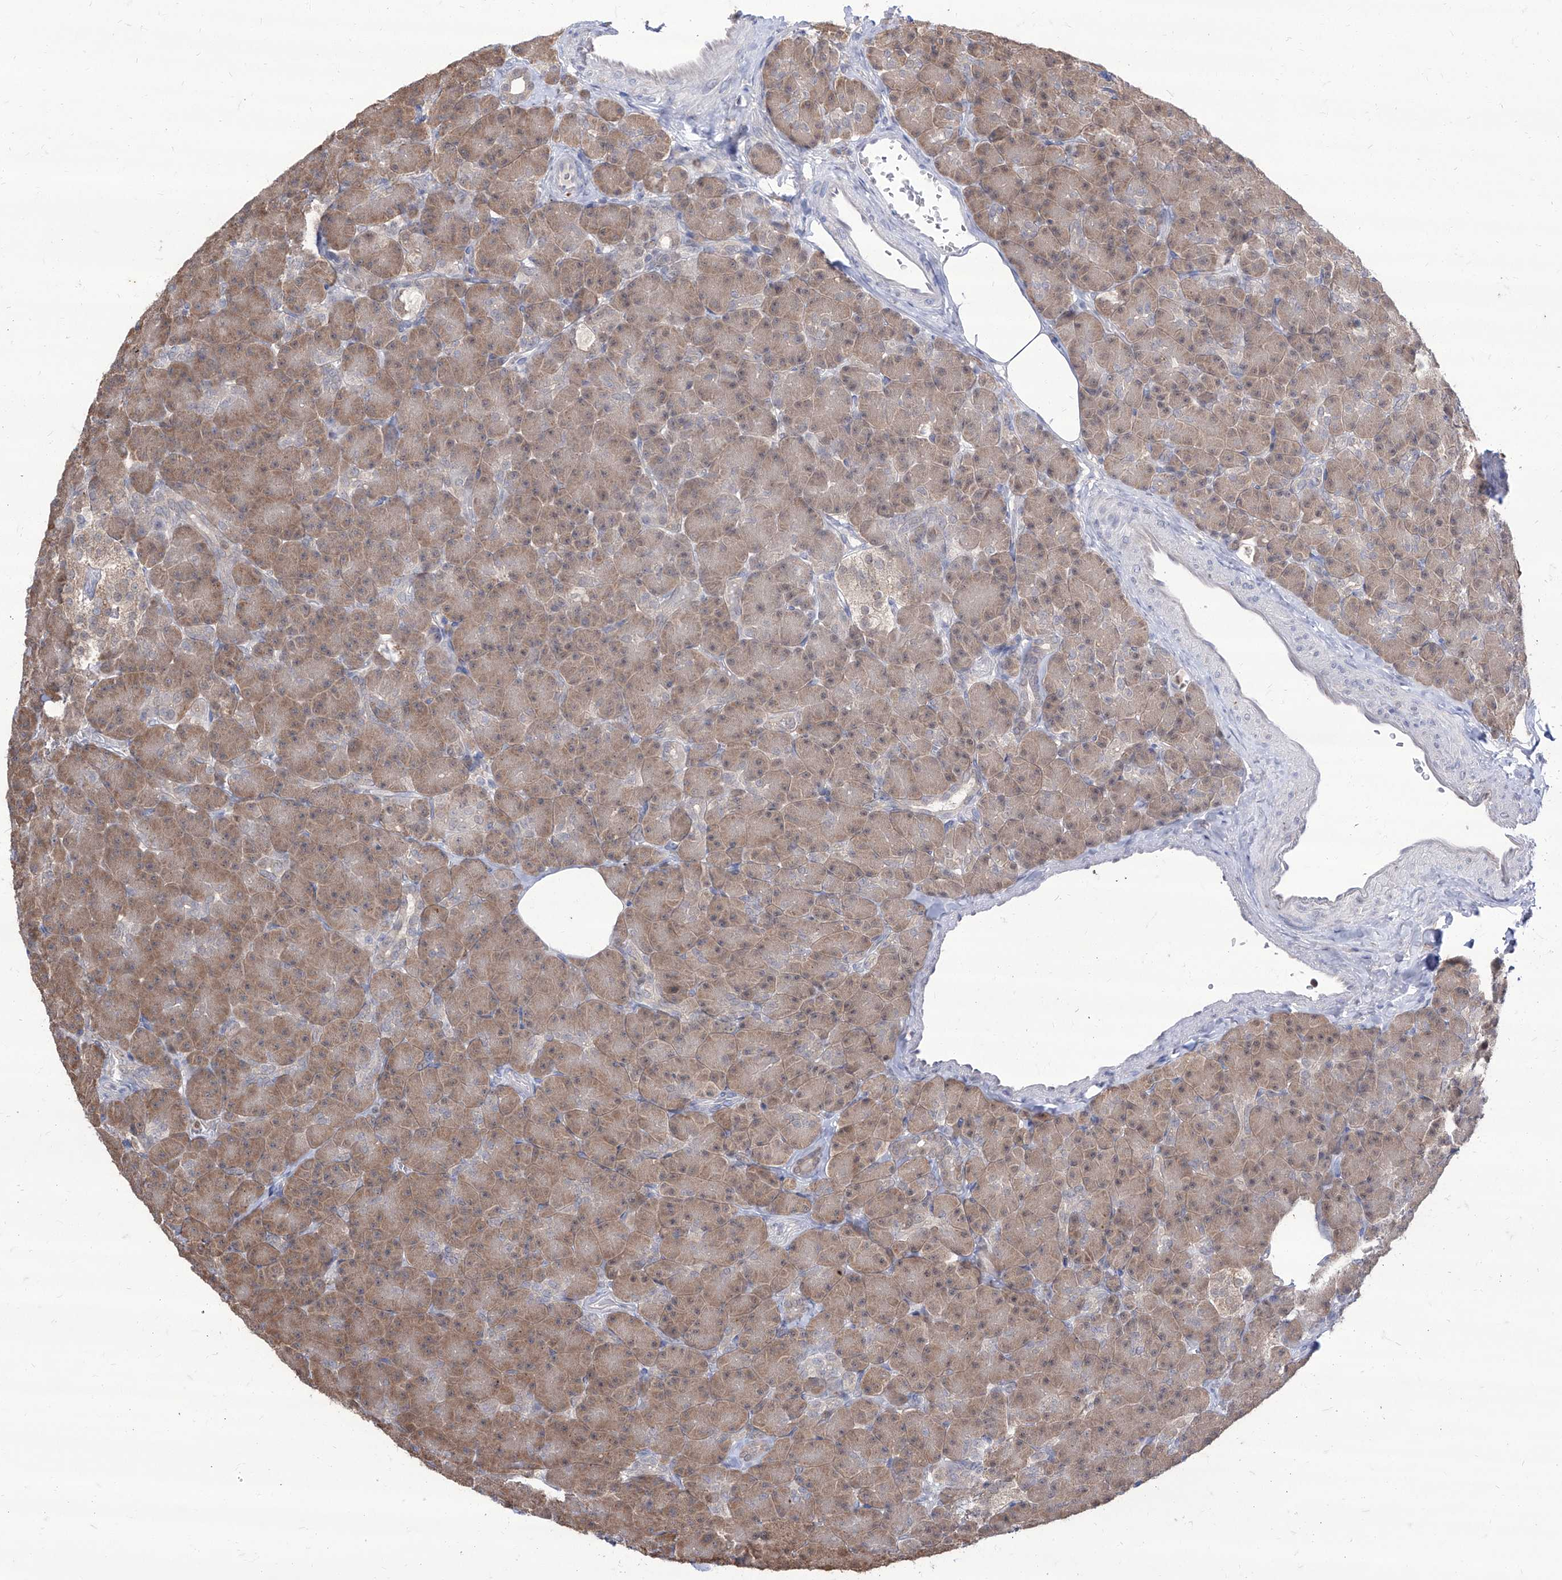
{"staining": {"intensity": "moderate", "quantity": ">75%", "location": "cytoplasmic/membranous,nuclear"}, "tissue": "pancreas", "cell_type": "Exocrine glandular cells", "image_type": "normal", "snomed": [{"axis": "morphology", "description": "Normal tissue, NOS"}, {"axis": "topography", "description": "Pancreas"}], "caption": "Immunohistochemistry (IHC) histopathology image of benign human pancreas stained for a protein (brown), which shows medium levels of moderate cytoplasmic/membranous,nuclear expression in about >75% of exocrine glandular cells.", "gene": "BROX", "patient": {"sex": "female", "age": 43}}